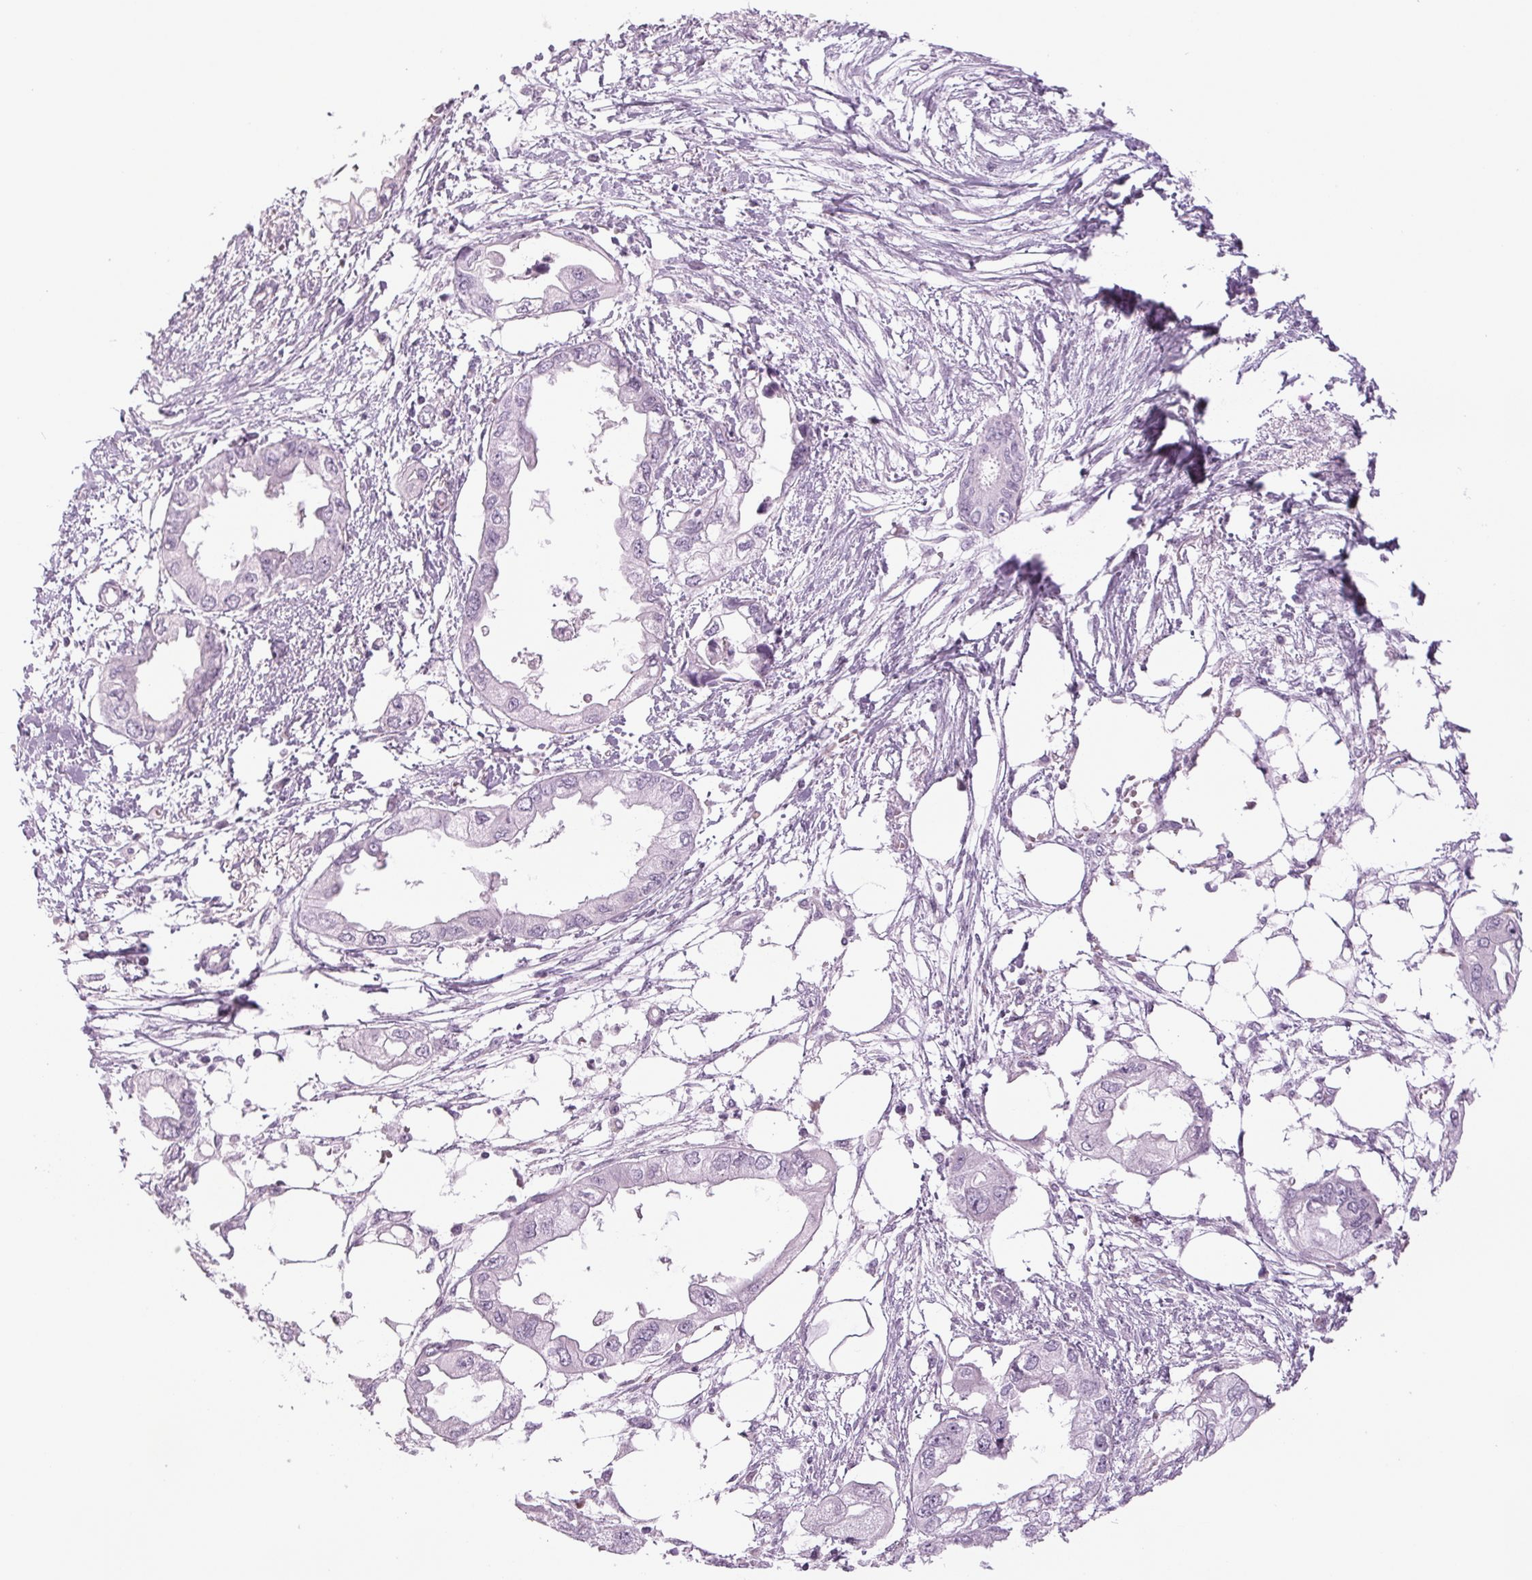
{"staining": {"intensity": "negative", "quantity": "none", "location": "none"}, "tissue": "endometrial cancer", "cell_type": "Tumor cells", "image_type": "cancer", "snomed": [{"axis": "morphology", "description": "Adenocarcinoma, NOS"}, {"axis": "morphology", "description": "Adenocarcinoma, metastatic, NOS"}, {"axis": "topography", "description": "Adipose tissue"}, {"axis": "topography", "description": "Endometrium"}], "caption": "Endometrial cancer was stained to show a protein in brown. There is no significant positivity in tumor cells.", "gene": "DNAJC6", "patient": {"sex": "female", "age": 67}}